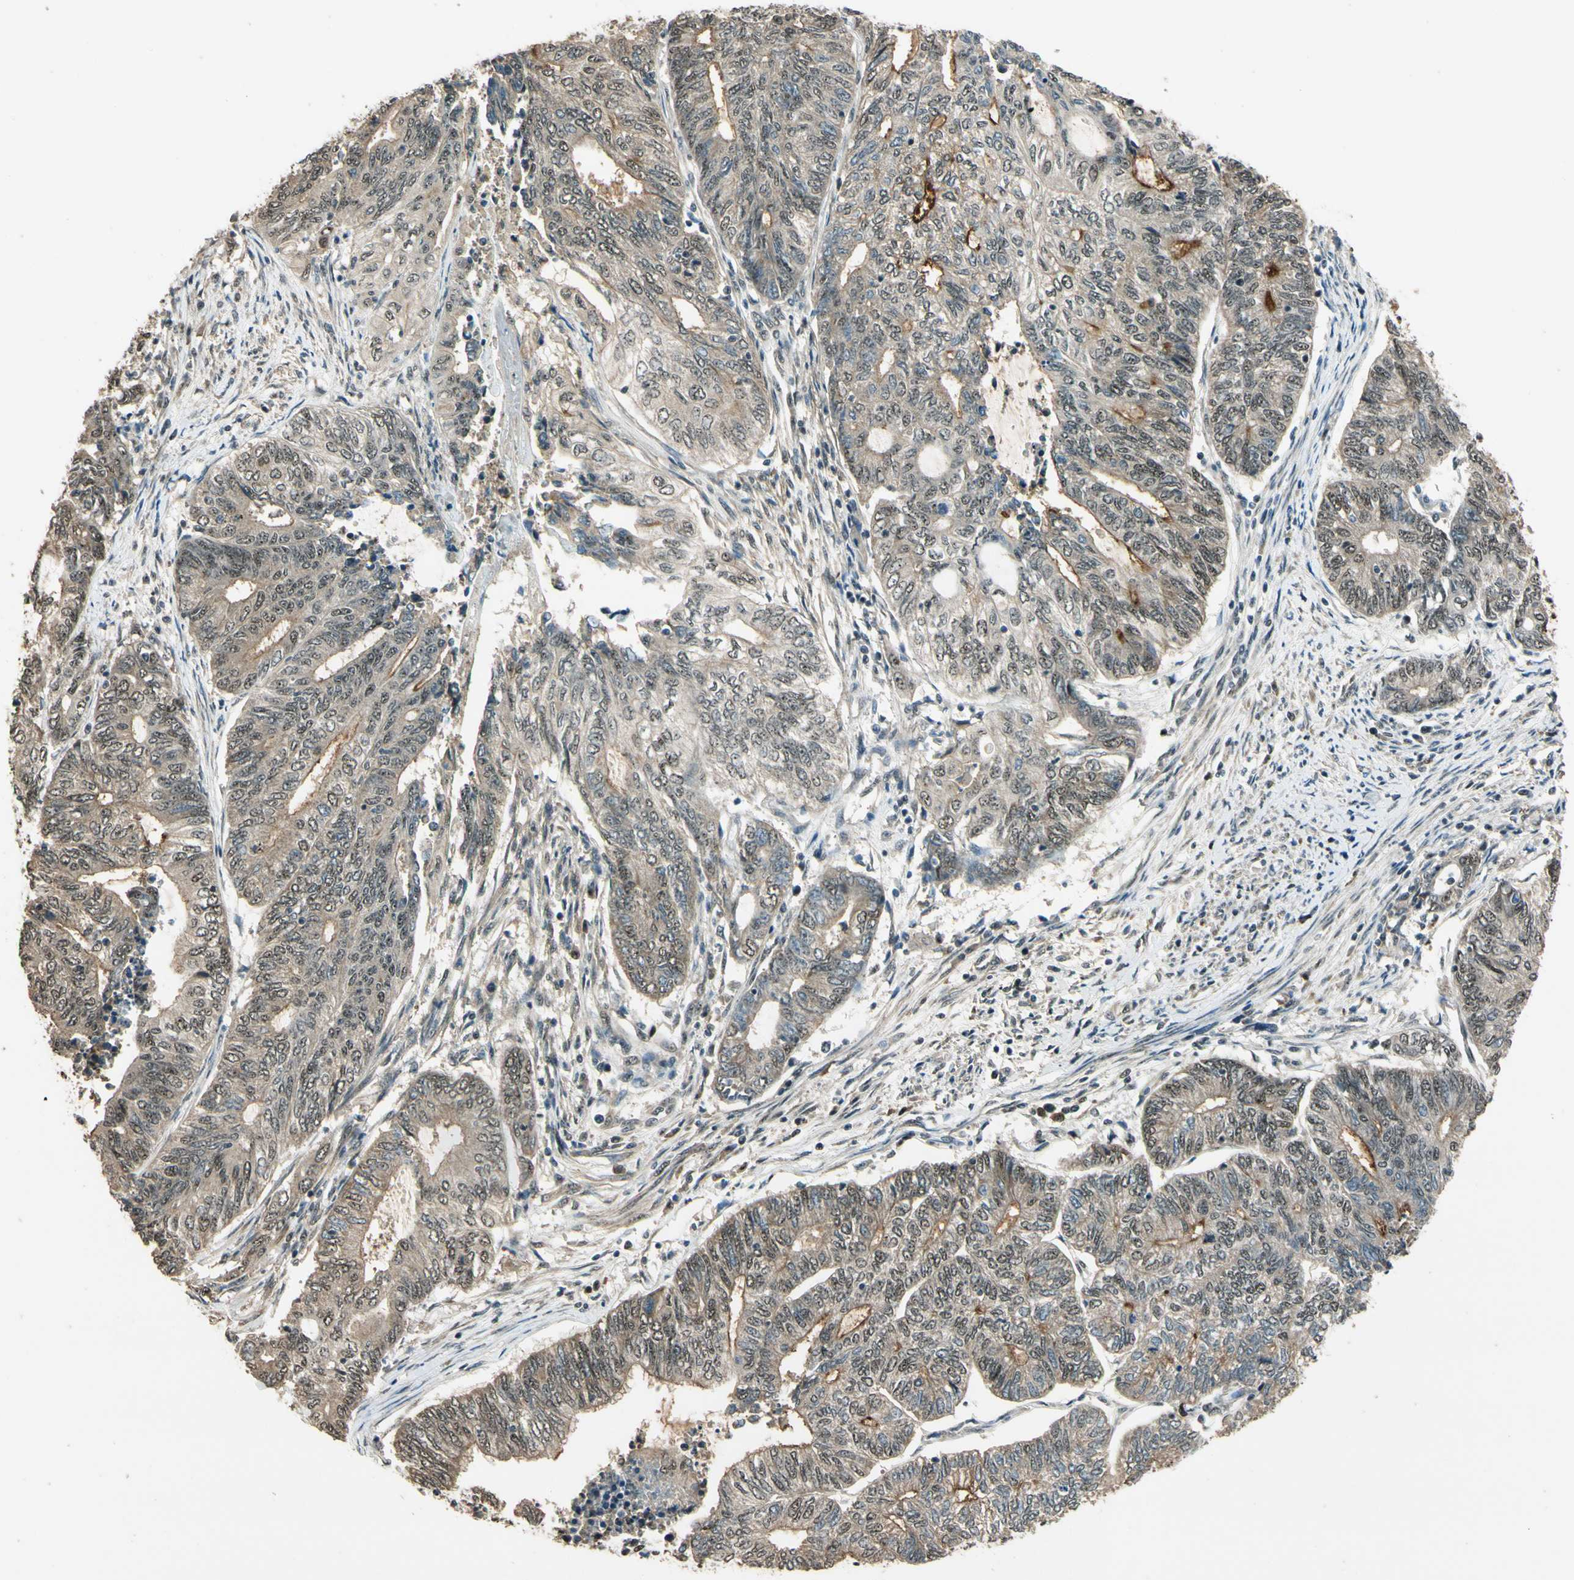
{"staining": {"intensity": "weak", "quantity": ">75%", "location": "cytoplasmic/membranous,nuclear"}, "tissue": "endometrial cancer", "cell_type": "Tumor cells", "image_type": "cancer", "snomed": [{"axis": "morphology", "description": "Adenocarcinoma, NOS"}, {"axis": "topography", "description": "Uterus"}, {"axis": "topography", "description": "Endometrium"}], "caption": "An image of endometrial cancer (adenocarcinoma) stained for a protein shows weak cytoplasmic/membranous and nuclear brown staining in tumor cells. (Stains: DAB in brown, nuclei in blue, Microscopy: brightfield microscopy at high magnification).", "gene": "MCPH1", "patient": {"sex": "female", "age": 70}}